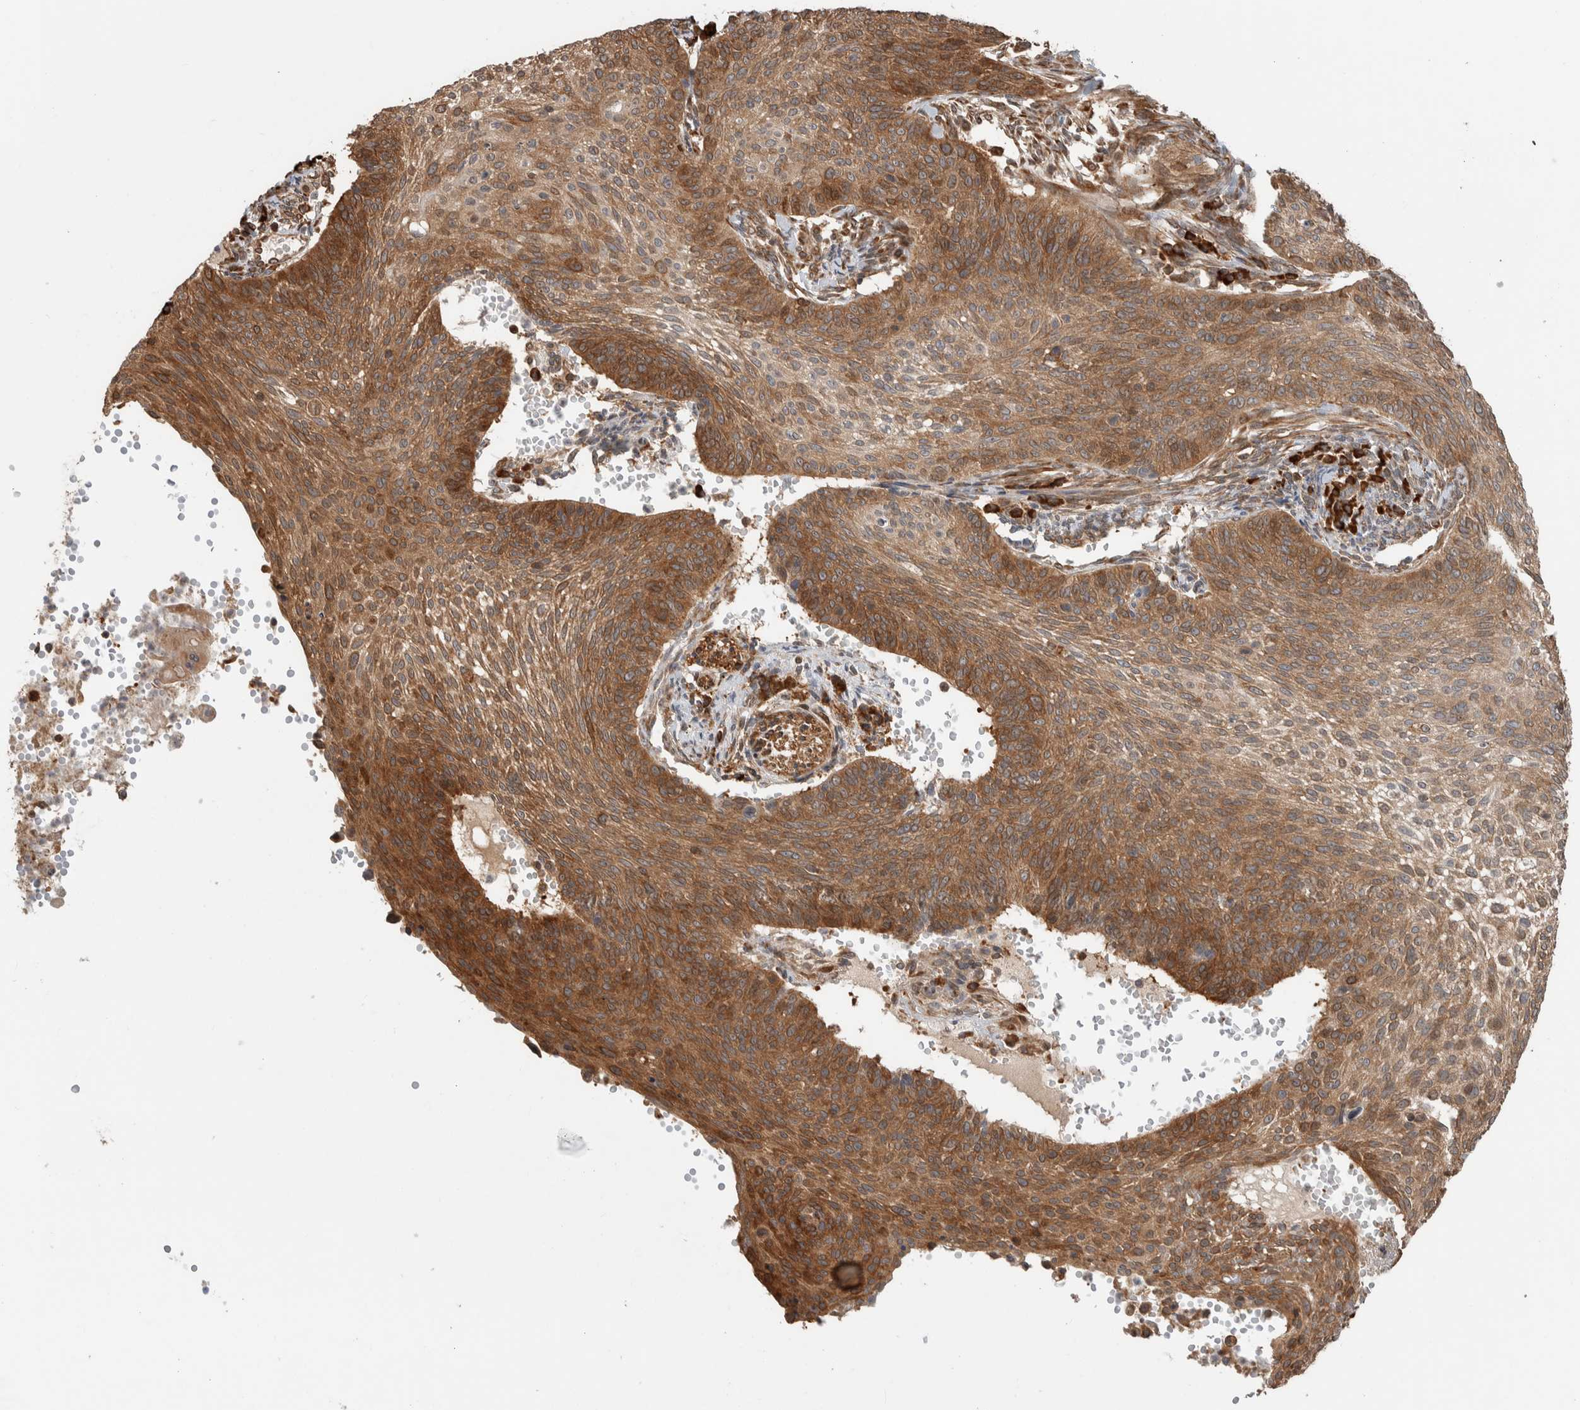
{"staining": {"intensity": "moderate", "quantity": ">75%", "location": "cytoplasmic/membranous"}, "tissue": "cervical cancer", "cell_type": "Tumor cells", "image_type": "cancer", "snomed": [{"axis": "morphology", "description": "Squamous cell carcinoma, NOS"}, {"axis": "topography", "description": "Cervix"}], "caption": "Immunohistochemical staining of cervical cancer exhibits medium levels of moderate cytoplasmic/membranous protein positivity in approximately >75% of tumor cells.", "gene": "CNTROB", "patient": {"sex": "female", "age": 70}}